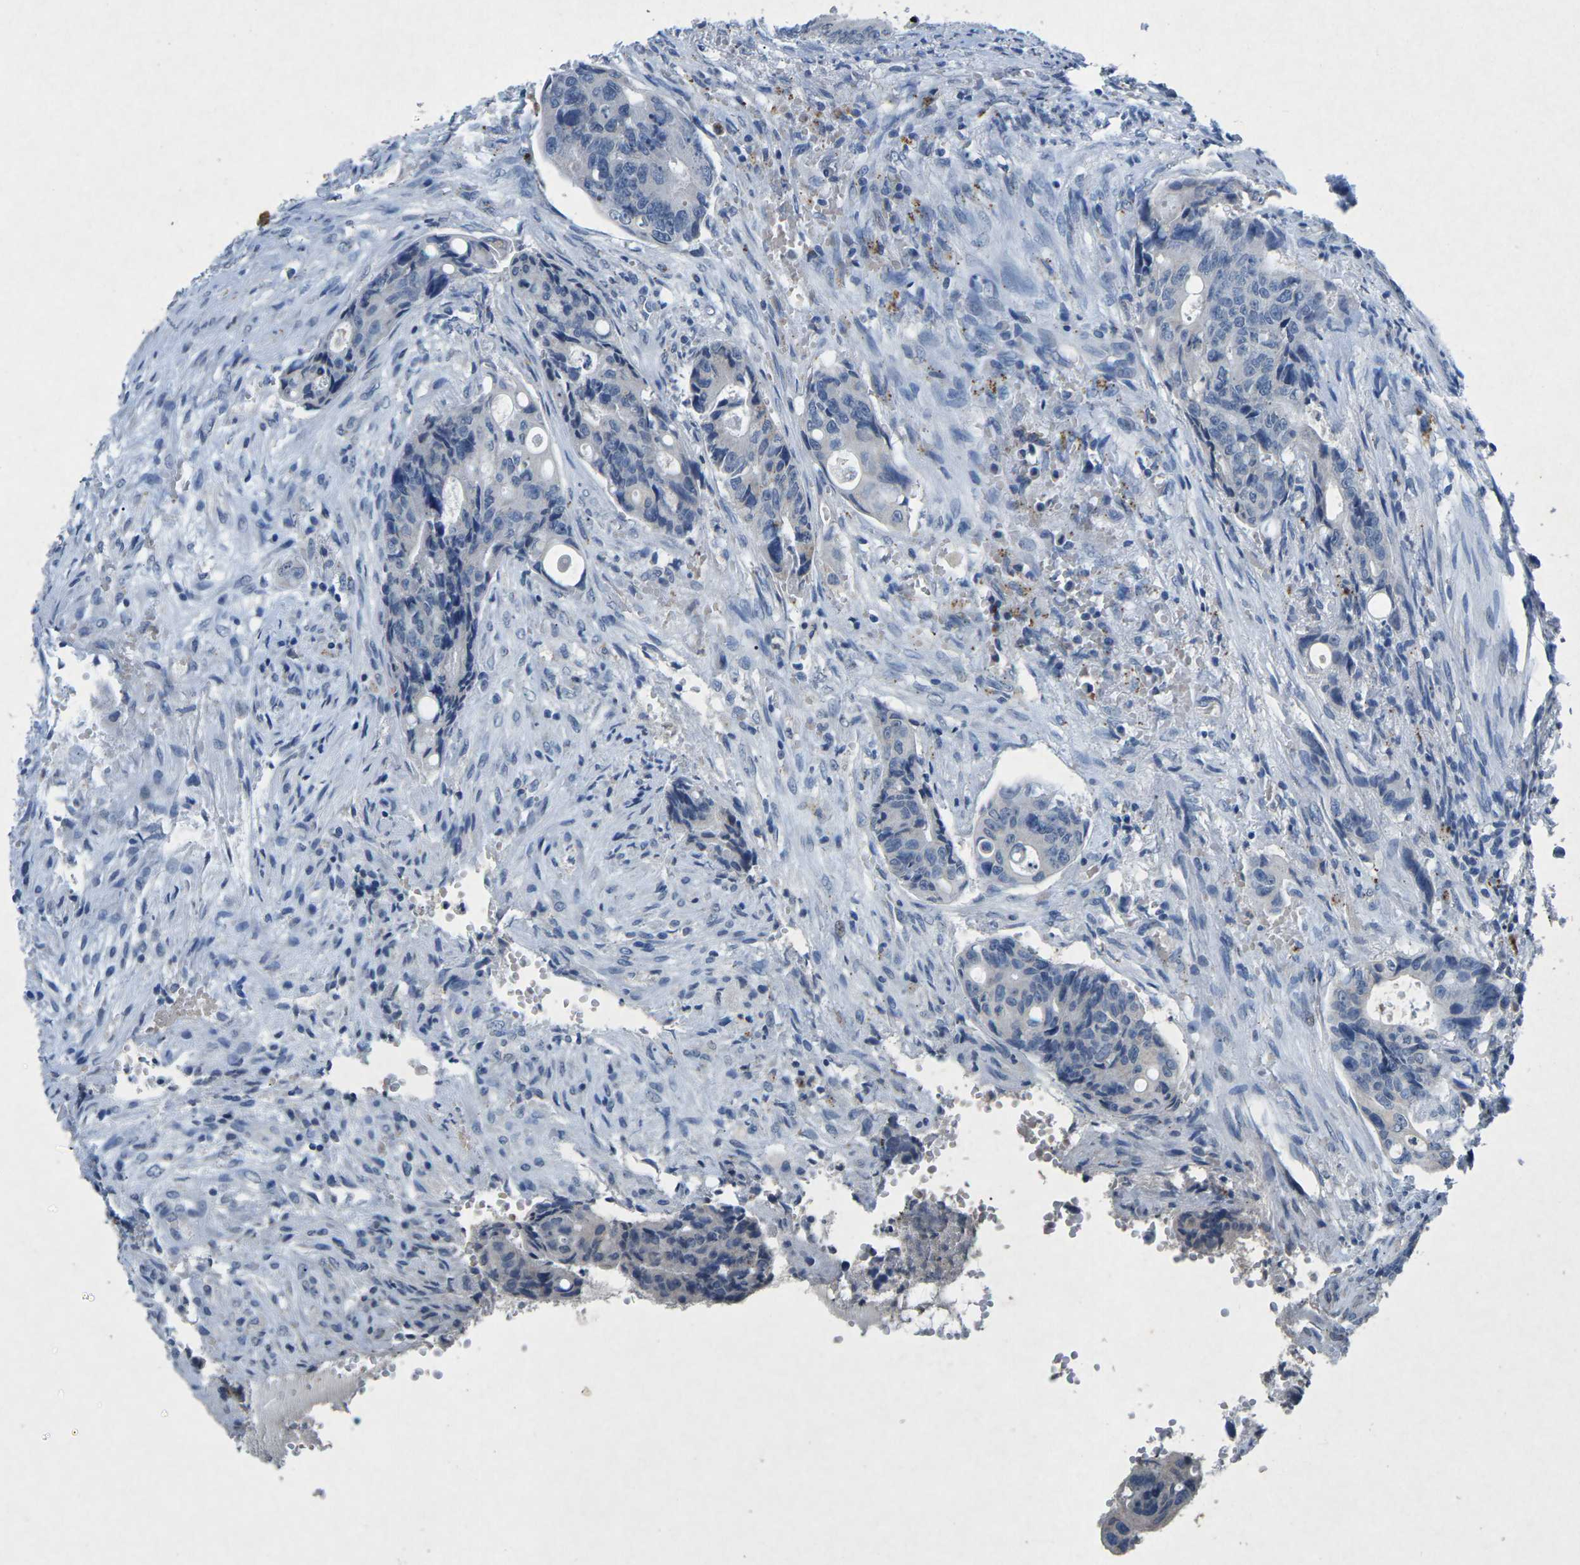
{"staining": {"intensity": "negative", "quantity": "none", "location": "none"}, "tissue": "colorectal cancer", "cell_type": "Tumor cells", "image_type": "cancer", "snomed": [{"axis": "morphology", "description": "Adenocarcinoma, NOS"}, {"axis": "topography", "description": "Colon"}], "caption": "The image shows no significant expression in tumor cells of colorectal adenocarcinoma. (Brightfield microscopy of DAB (3,3'-diaminobenzidine) immunohistochemistry at high magnification).", "gene": "PLG", "patient": {"sex": "female", "age": 57}}